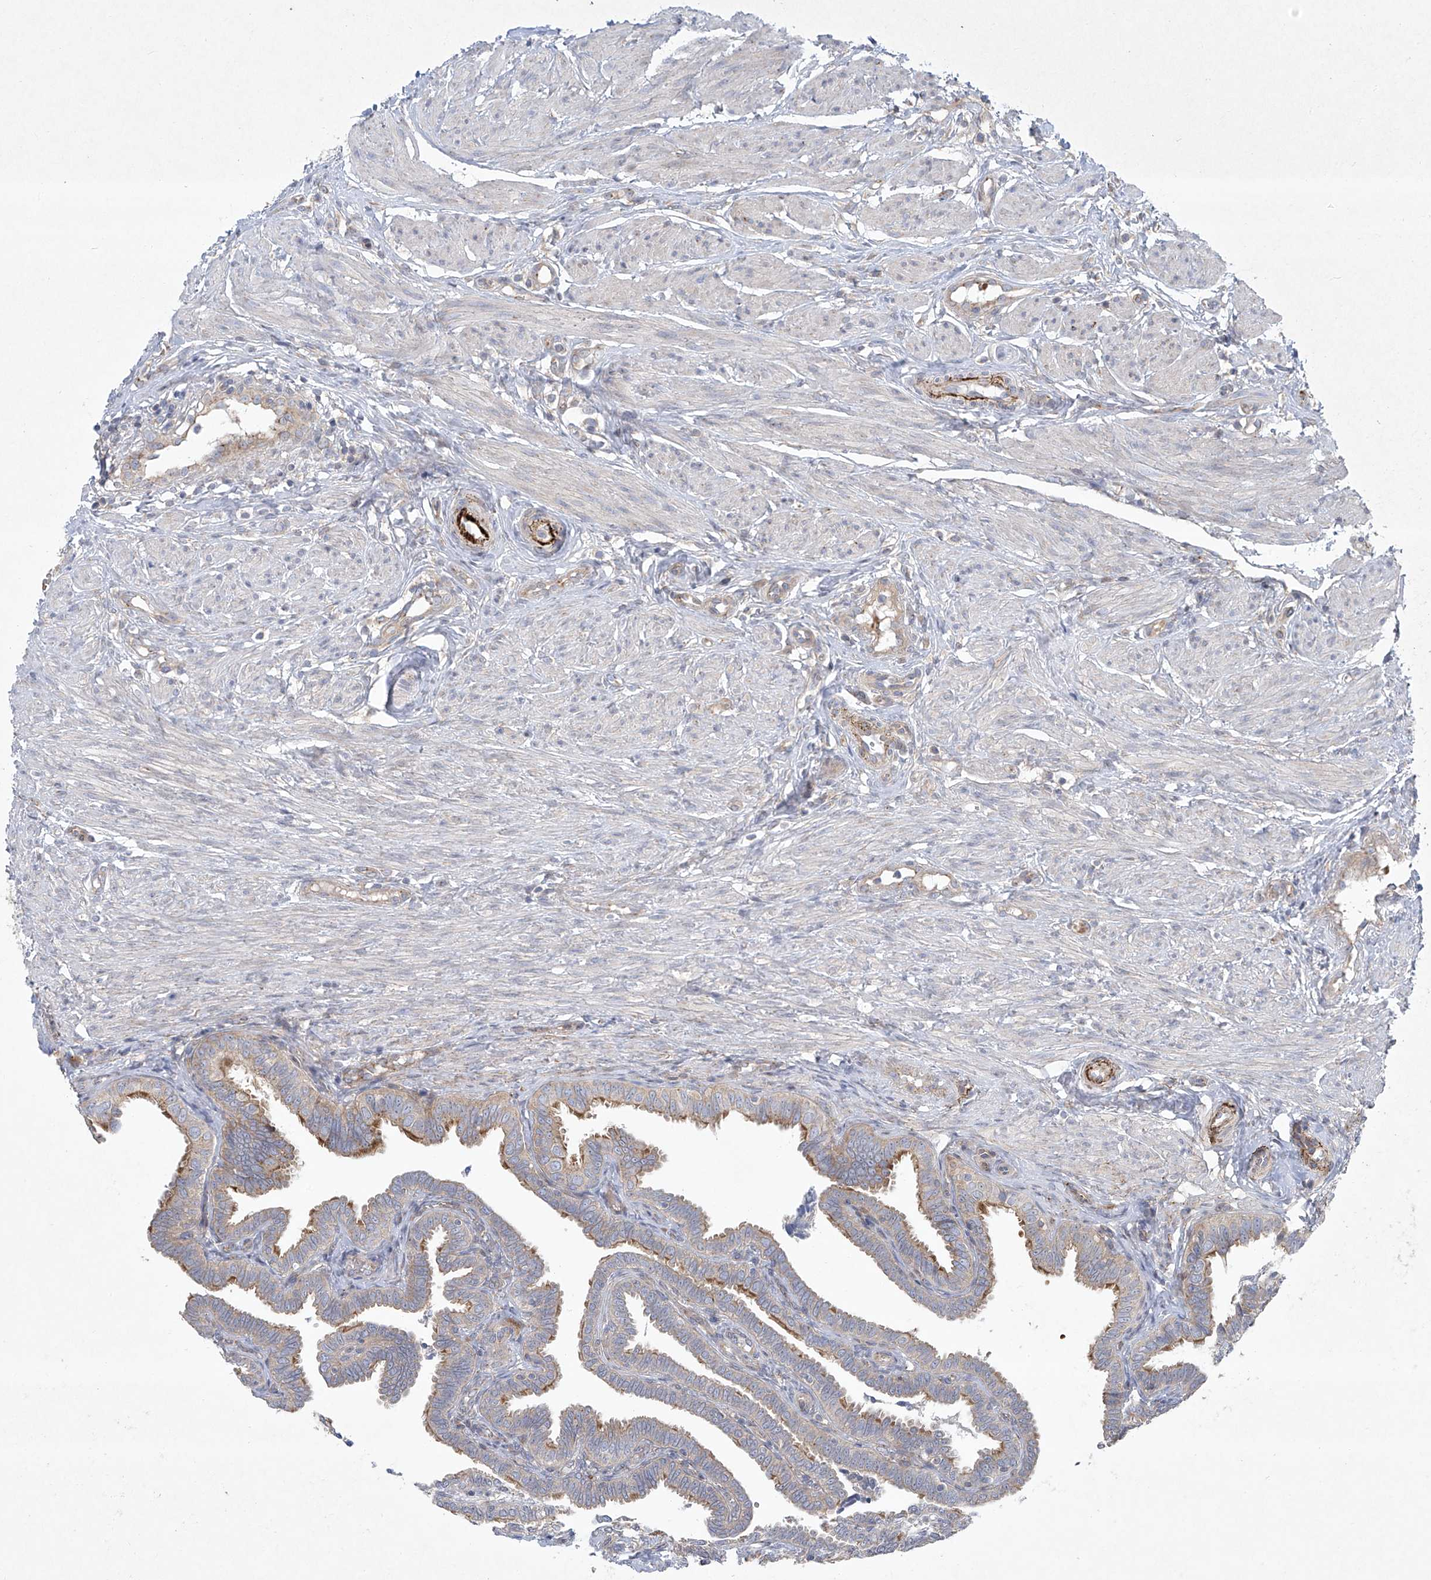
{"staining": {"intensity": "moderate", "quantity": "25%-75%", "location": "cytoplasmic/membranous"}, "tissue": "fallopian tube", "cell_type": "Glandular cells", "image_type": "normal", "snomed": [{"axis": "morphology", "description": "Normal tissue, NOS"}, {"axis": "topography", "description": "Fallopian tube"}], "caption": "A brown stain shows moderate cytoplasmic/membranous positivity of a protein in glandular cells of unremarkable human fallopian tube. The protein is shown in brown color, while the nuclei are stained blue.", "gene": "TJAP1", "patient": {"sex": "female", "age": 39}}